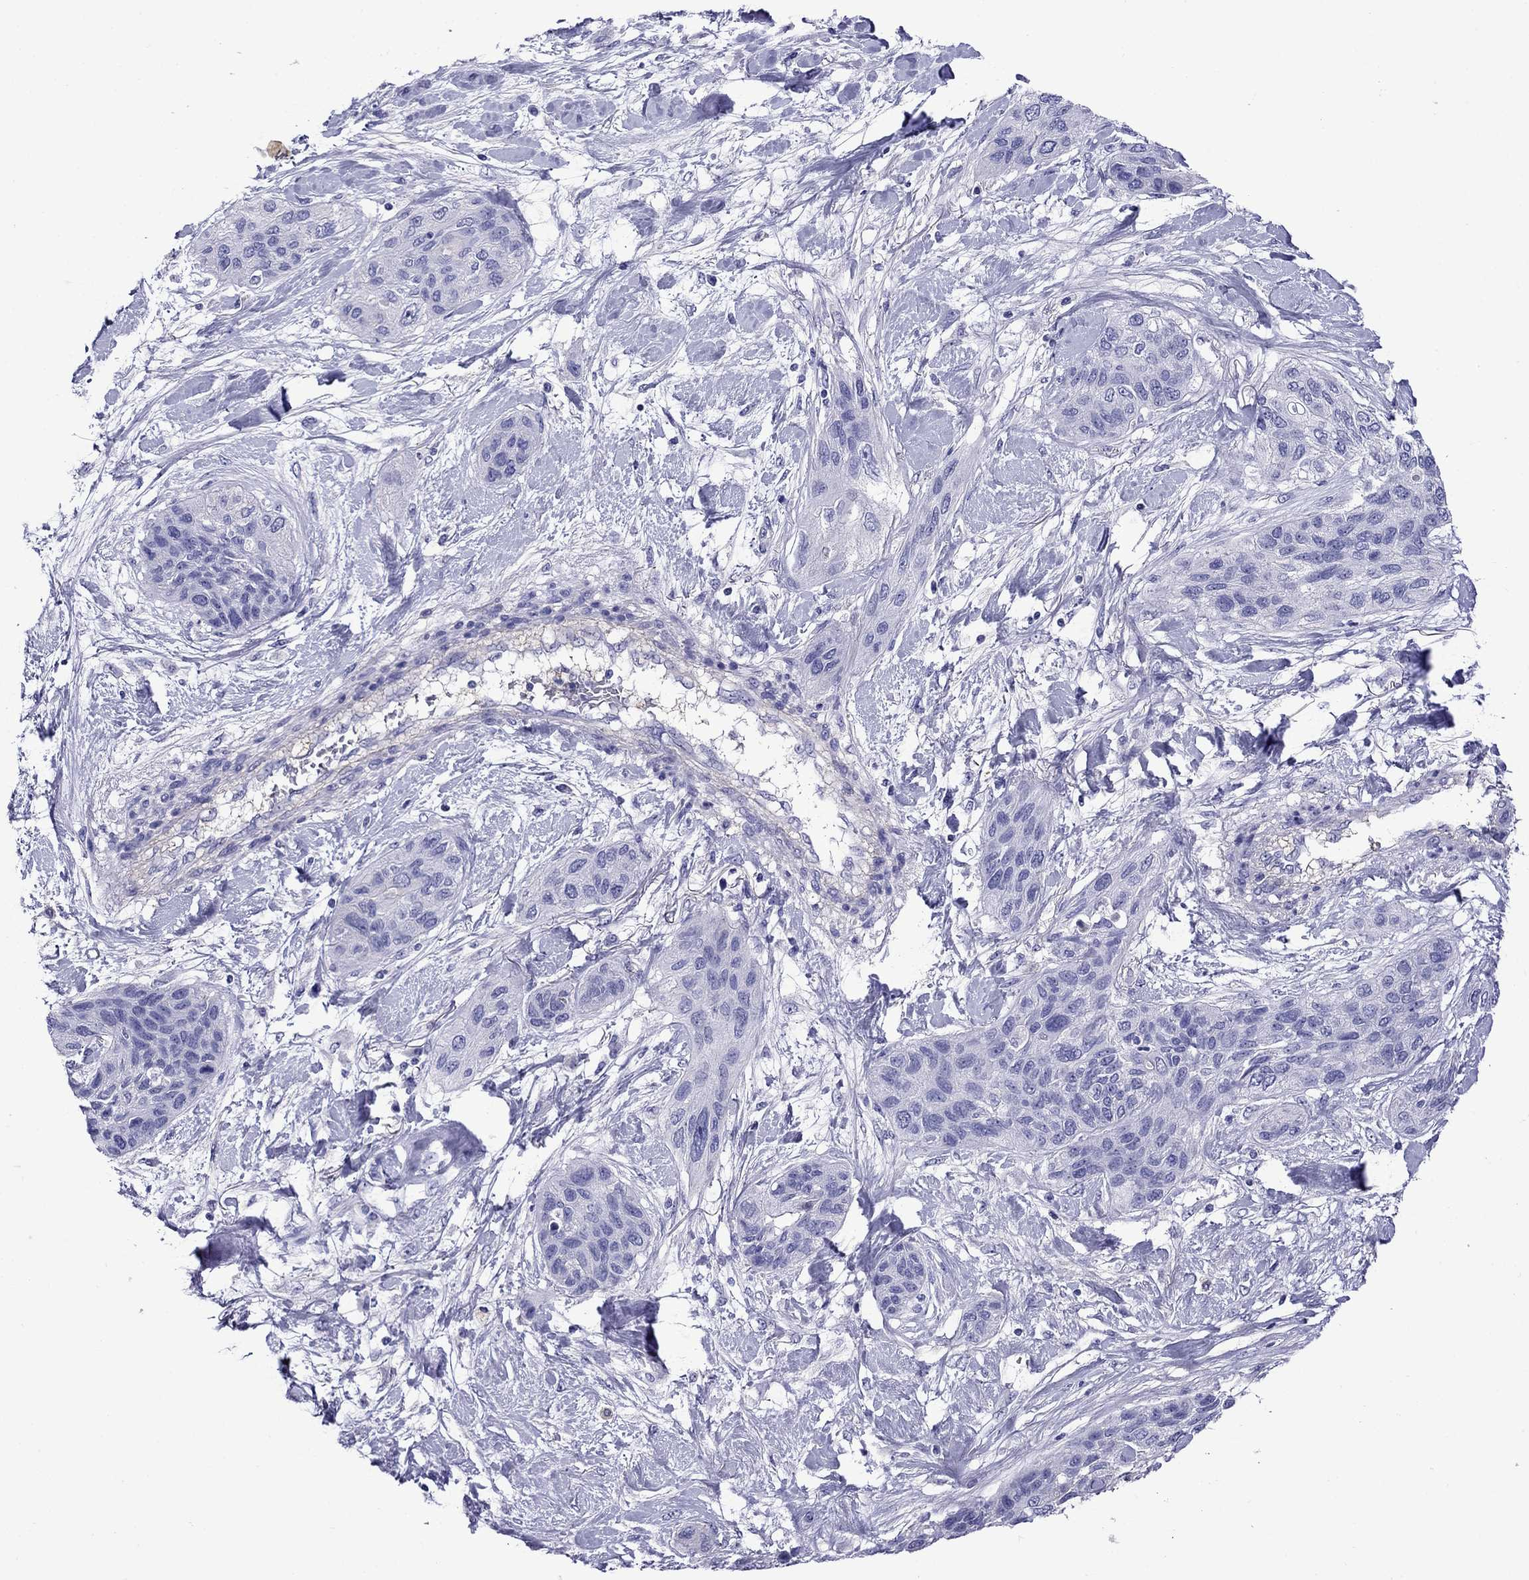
{"staining": {"intensity": "negative", "quantity": "none", "location": "none"}, "tissue": "lung cancer", "cell_type": "Tumor cells", "image_type": "cancer", "snomed": [{"axis": "morphology", "description": "Squamous cell carcinoma, NOS"}, {"axis": "topography", "description": "Lung"}], "caption": "An IHC histopathology image of lung cancer (squamous cell carcinoma) is shown. There is no staining in tumor cells of lung cancer (squamous cell carcinoma). (Brightfield microscopy of DAB immunohistochemistry at high magnification).", "gene": "SCG2", "patient": {"sex": "female", "age": 70}}